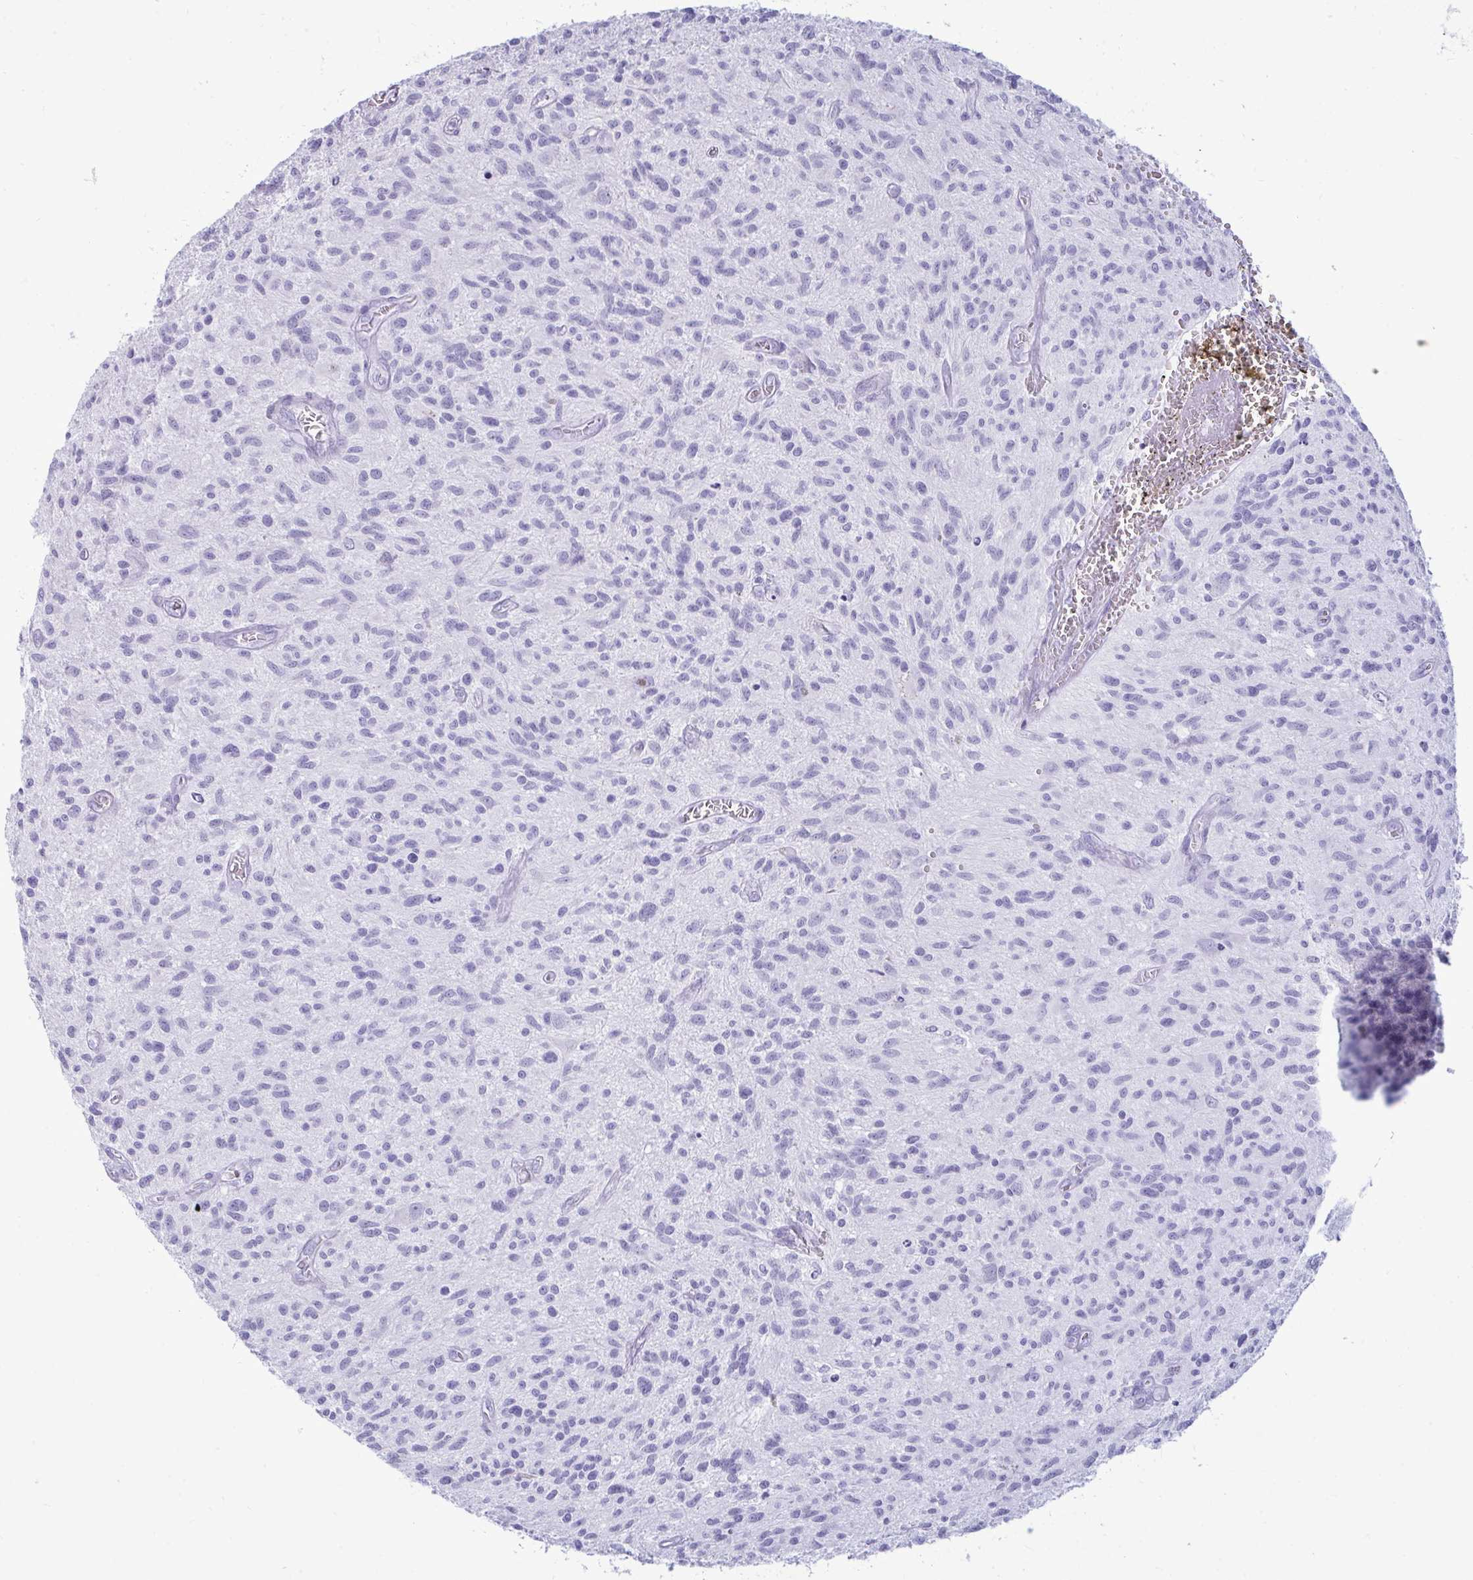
{"staining": {"intensity": "negative", "quantity": "none", "location": "none"}, "tissue": "glioma", "cell_type": "Tumor cells", "image_type": "cancer", "snomed": [{"axis": "morphology", "description": "Glioma, malignant, High grade"}, {"axis": "topography", "description": "Brain"}], "caption": "Immunohistochemical staining of human glioma demonstrates no significant expression in tumor cells.", "gene": "ANKRD60", "patient": {"sex": "male", "age": 75}}